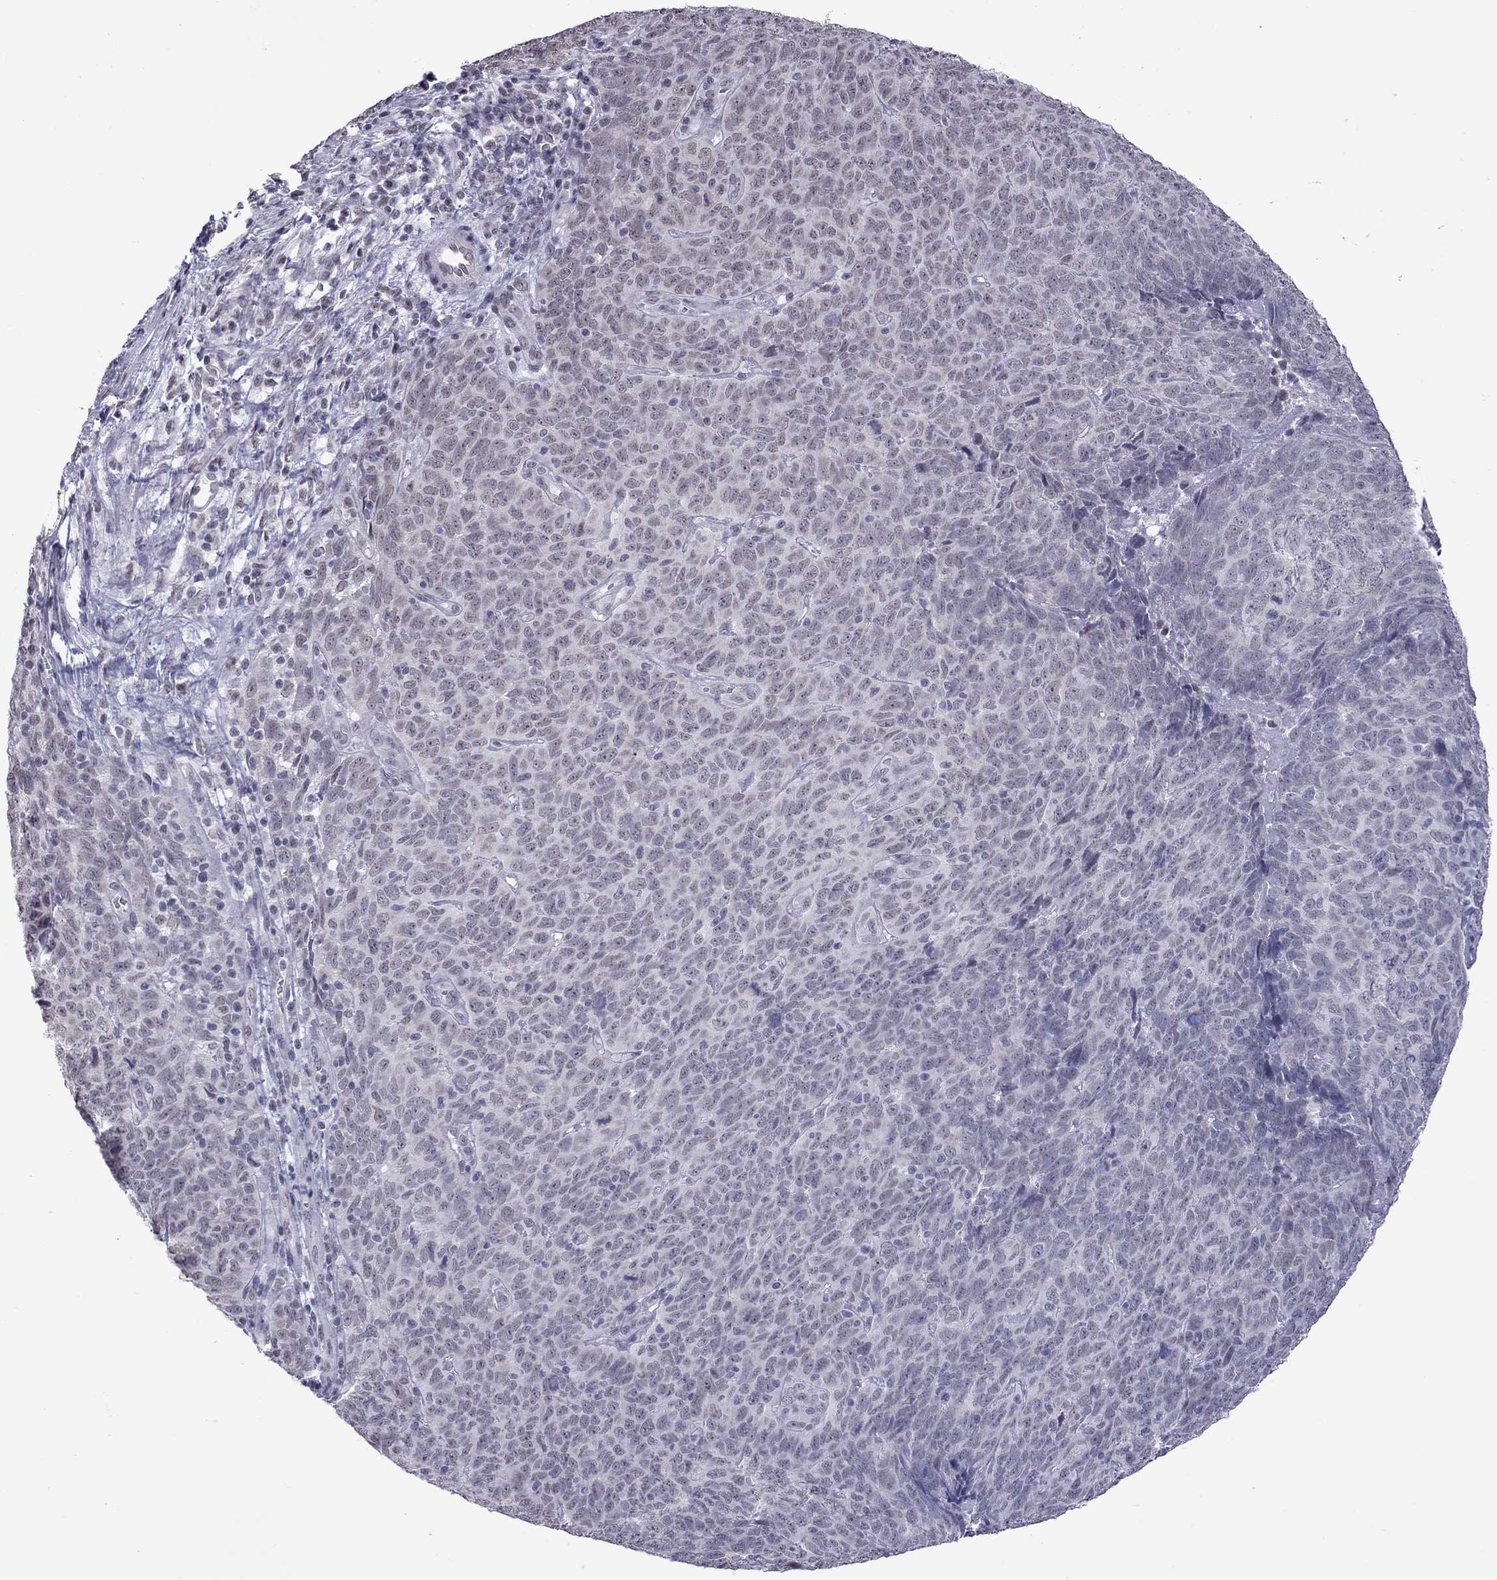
{"staining": {"intensity": "negative", "quantity": "none", "location": "none"}, "tissue": "skin cancer", "cell_type": "Tumor cells", "image_type": "cancer", "snomed": [{"axis": "morphology", "description": "Squamous cell carcinoma, NOS"}, {"axis": "topography", "description": "Skin"}, {"axis": "topography", "description": "Anal"}], "caption": "DAB immunohistochemical staining of human skin squamous cell carcinoma demonstrates no significant positivity in tumor cells.", "gene": "PPP1R3A", "patient": {"sex": "female", "age": 51}}